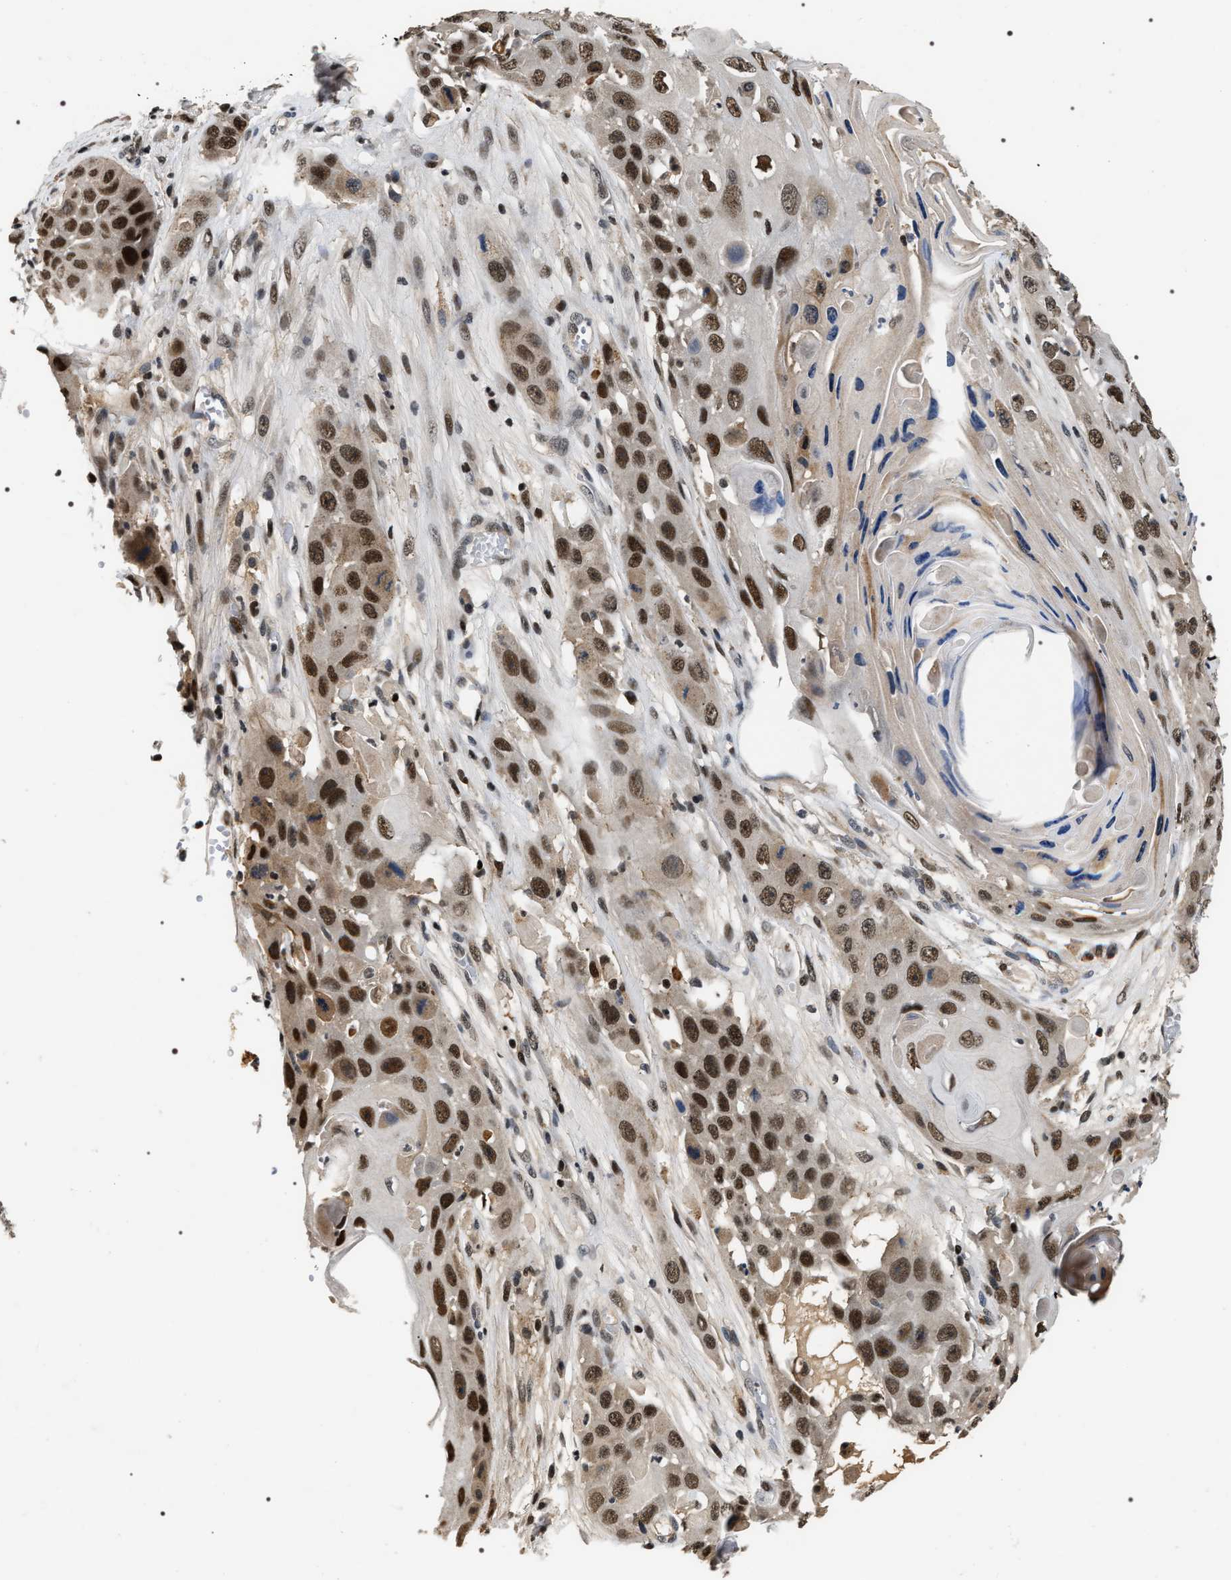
{"staining": {"intensity": "strong", "quantity": "25%-75%", "location": "nuclear"}, "tissue": "skin cancer", "cell_type": "Tumor cells", "image_type": "cancer", "snomed": [{"axis": "morphology", "description": "Squamous cell carcinoma, NOS"}, {"axis": "topography", "description": "Skin"}], "caption": "Protein analysis of skin squamous cell carcinoma tissue demonstrates strong nuclear positivity in approximately 25%-75% of tumor cells.", "gene": "C7orf25", "patient": {"sex": "male", "age": 55}}